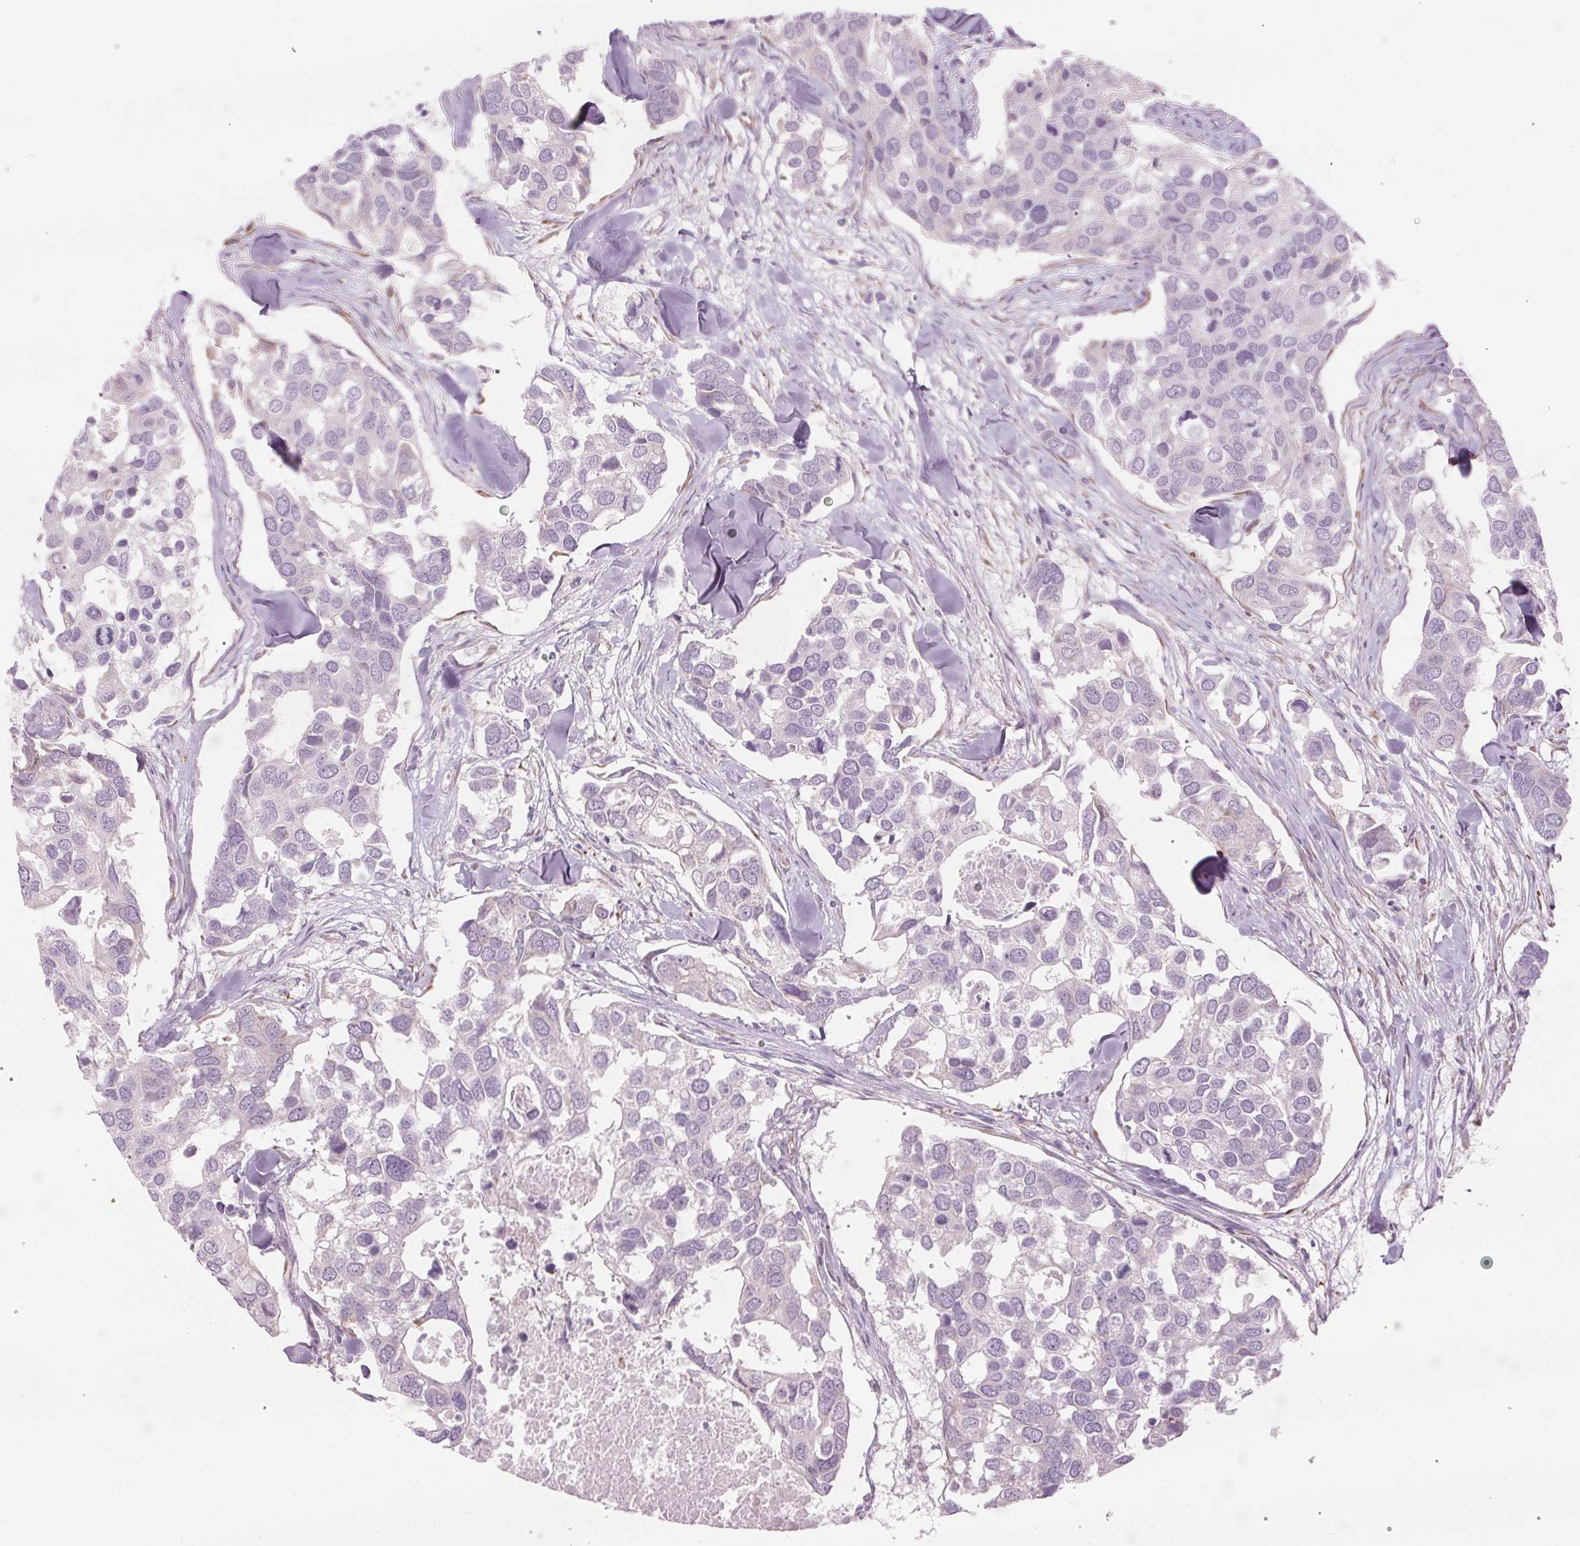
{"staining": {"intensity": "negative", "quantity": "none", "location": "none"}, "tissue": "breast cancer", "cell_type": "Tumor cells", "image_type": "cancer", "snomed": [{"axis": "morphology", "description": "Duct carcinoma"}, {"axis": "topography", "description": "Breast"}], "caption": "Tumor cells are negative for protein expression in human breast cancer (intraductal carcinoma).", "gene": "GNMT", "patient": {"sex": "female", "age": 83}}